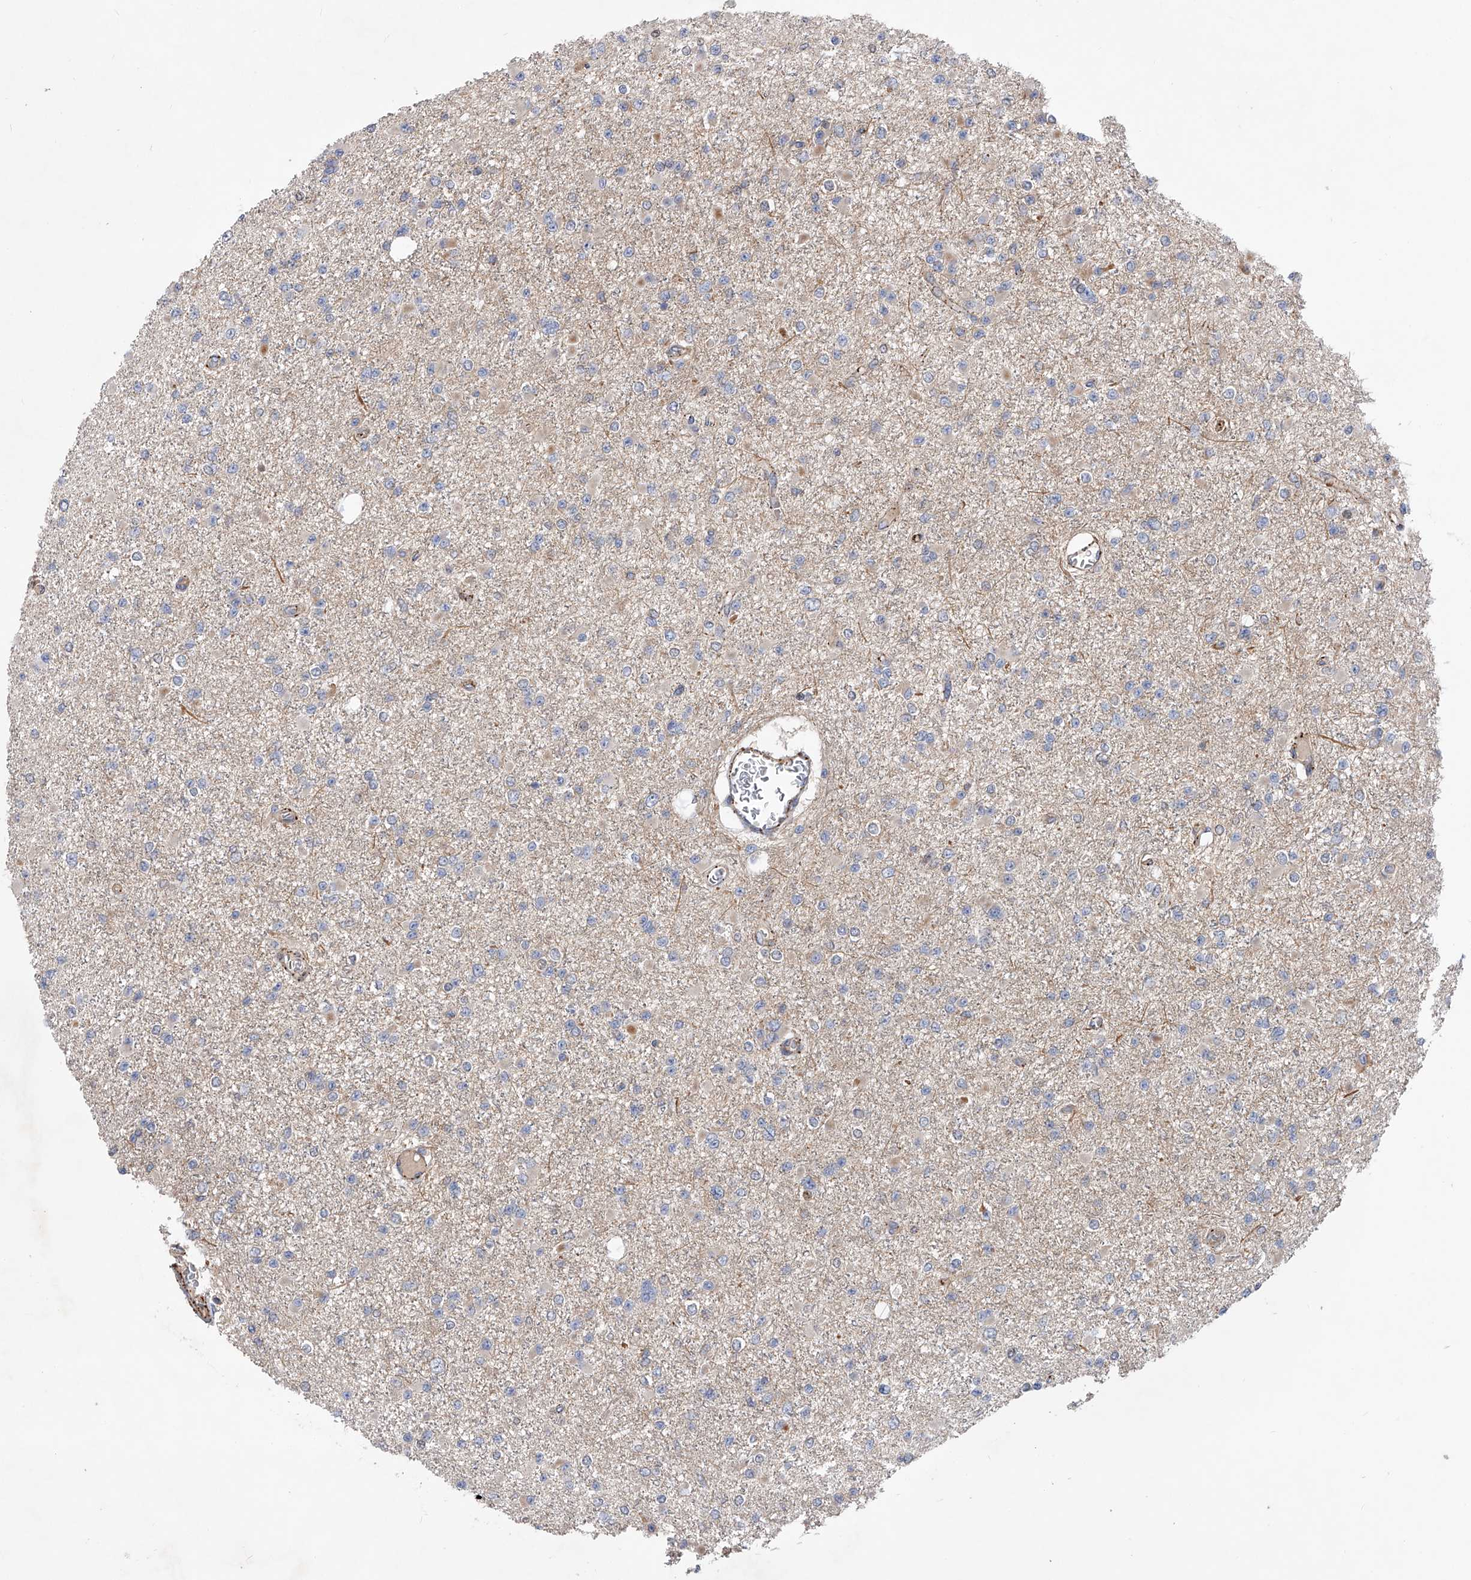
{"staining": {"intensity": "negative", "quantity": "none", "location": "none"}, "tissue": "glioma", "cell_type": "Tumor cells", "image_type": "cancer", "snomed": [{"axis": "morphology", "description": "Glioma, malignant, Low grade"}, {"axis": "topography", "description": "Brain"}], "caption": "There is no significant positivity in tumor cells of glioma.", "gene": "PDSS2", "patient": {"sex": "female", "age": 22}}